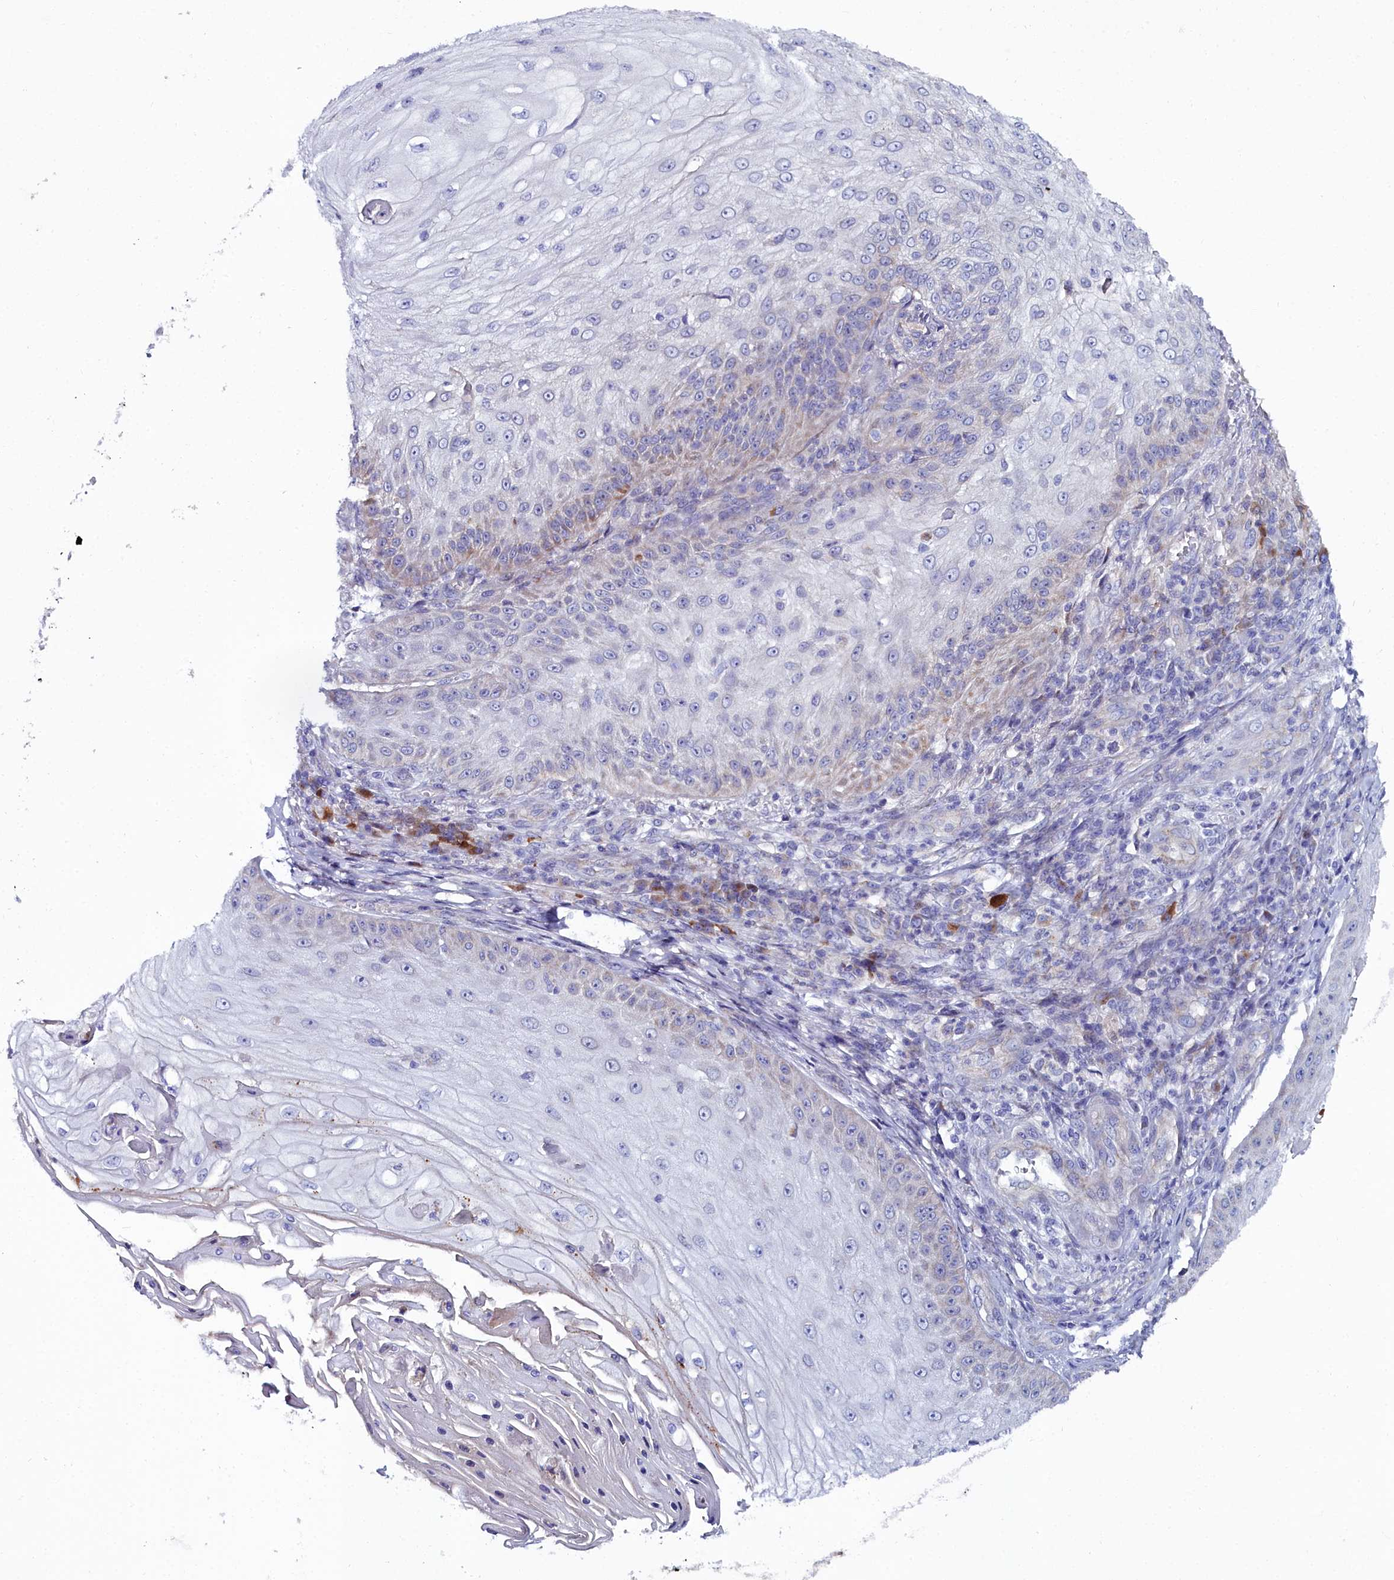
{"staining": {"intensity": "weak", "quantity": "<25%", "location": "cytoplasmic/membranous"}, "tissue": "skin cancer", "cell_type": "Tumor cells", "image_type": "cancer", "snomed": [{"axis": "morphology", "description": "Squamous cell carcinoma, NOS"}, {"axis": "topography", "description": "Skin"}], "caption": "Protein analysis of skin squamous cell carcinoma demonstrates no significant positivity in tumor cells.", "gene": "SLC49A3", "patient": {"sex": "male", "age": 70}}